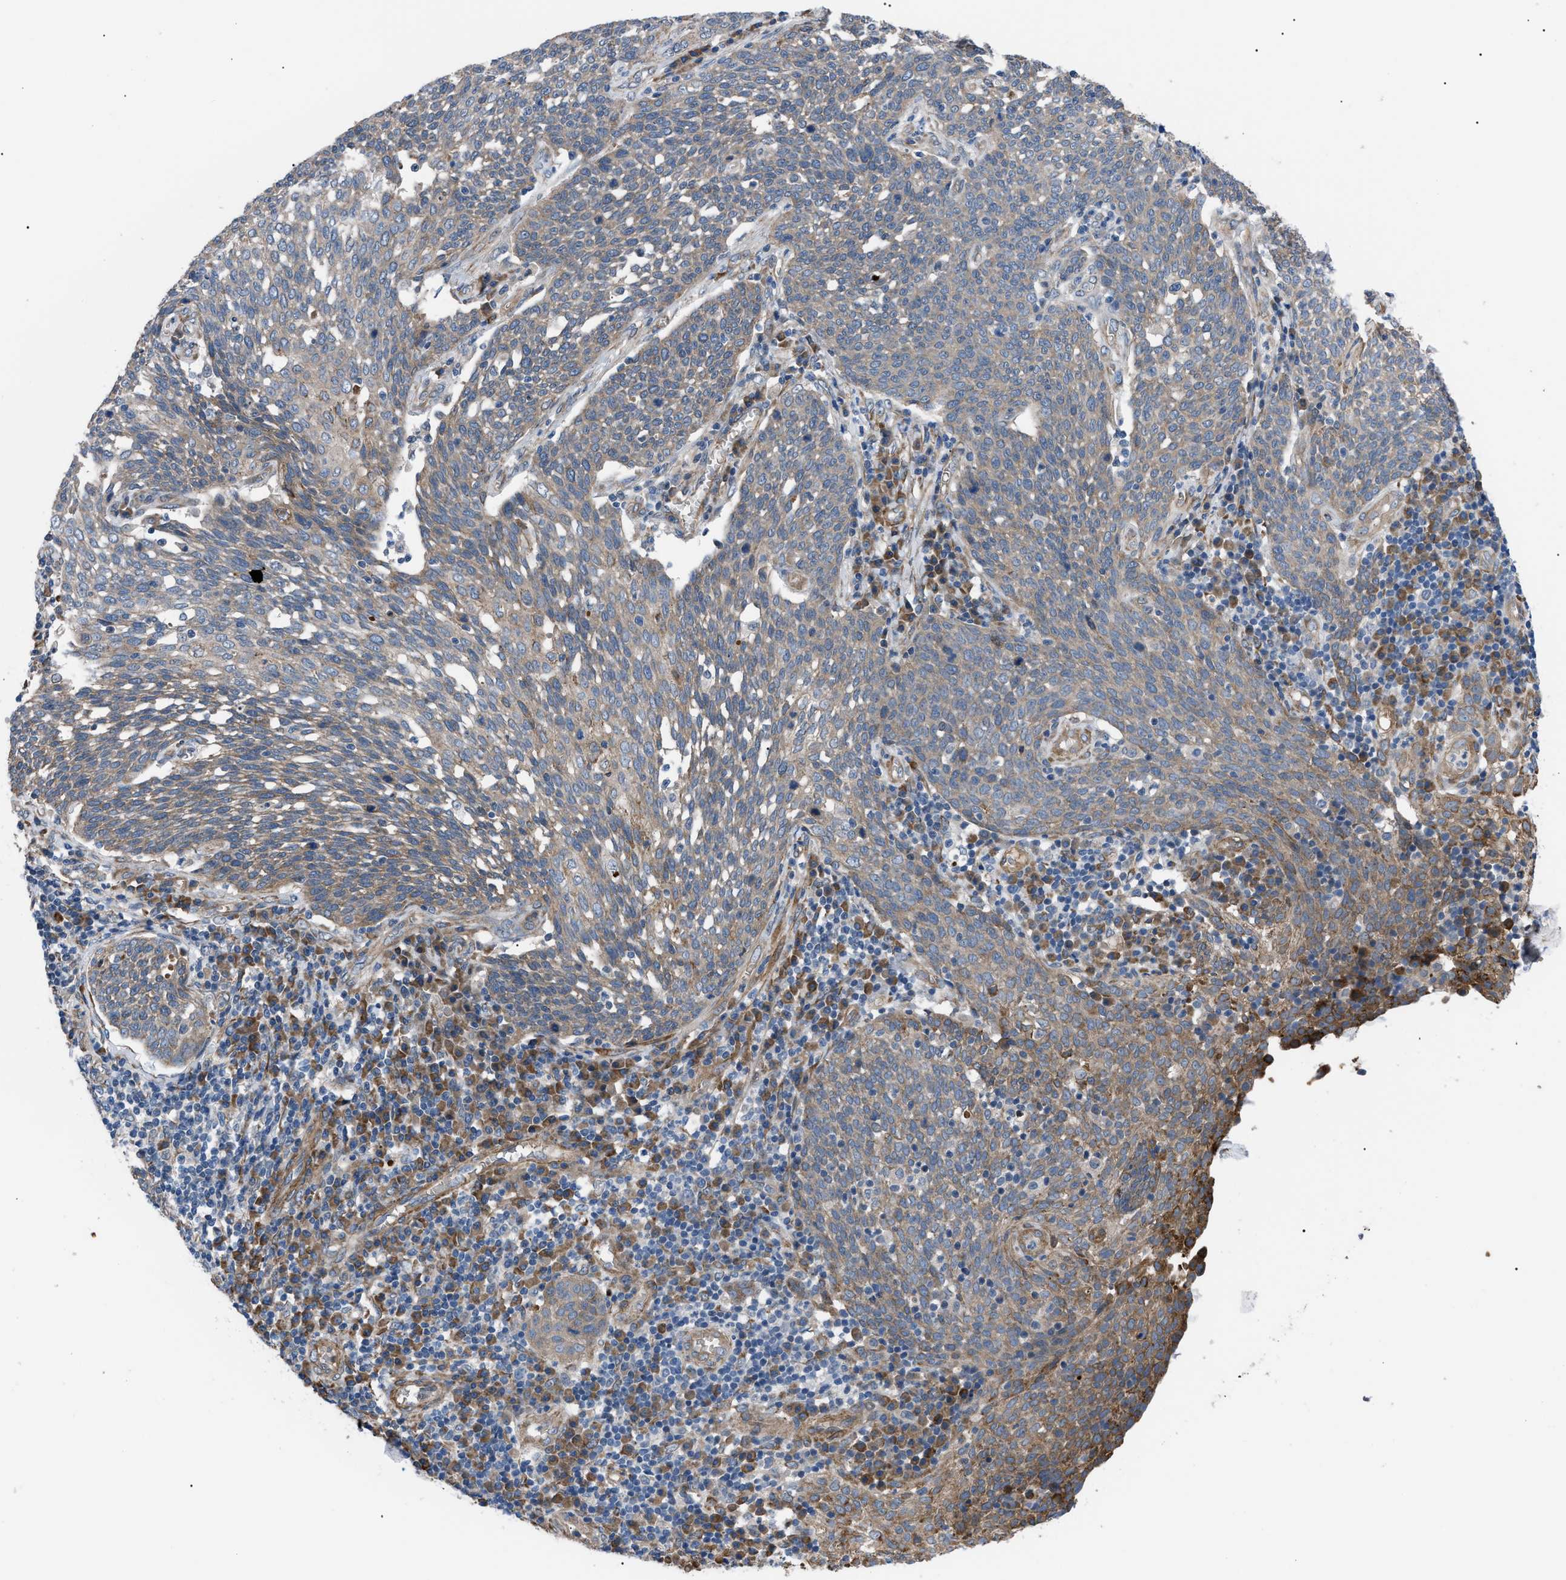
{"staining": {"intensity": "moderate", "quantity": "25%-75%", "location": "cytoplasmic/membranous"}, "tissue": "cervical cancer", "cell_type": "Tumor cells", "image_type": "cancer", "snomed": [{"axis": "morphology", "description": "Squamous cell carcinoma, NOS"}, {"axis": "topography", "description": "Cervix"}], "caption": "Moderate cytoplasmic/membranous protein positivity is identified in about 25%-75% of tumor cells in cervical cancer (squamous cell carcinoma).", "gene": "MYO10", "patient": {"sex": "female", "age": 34}}